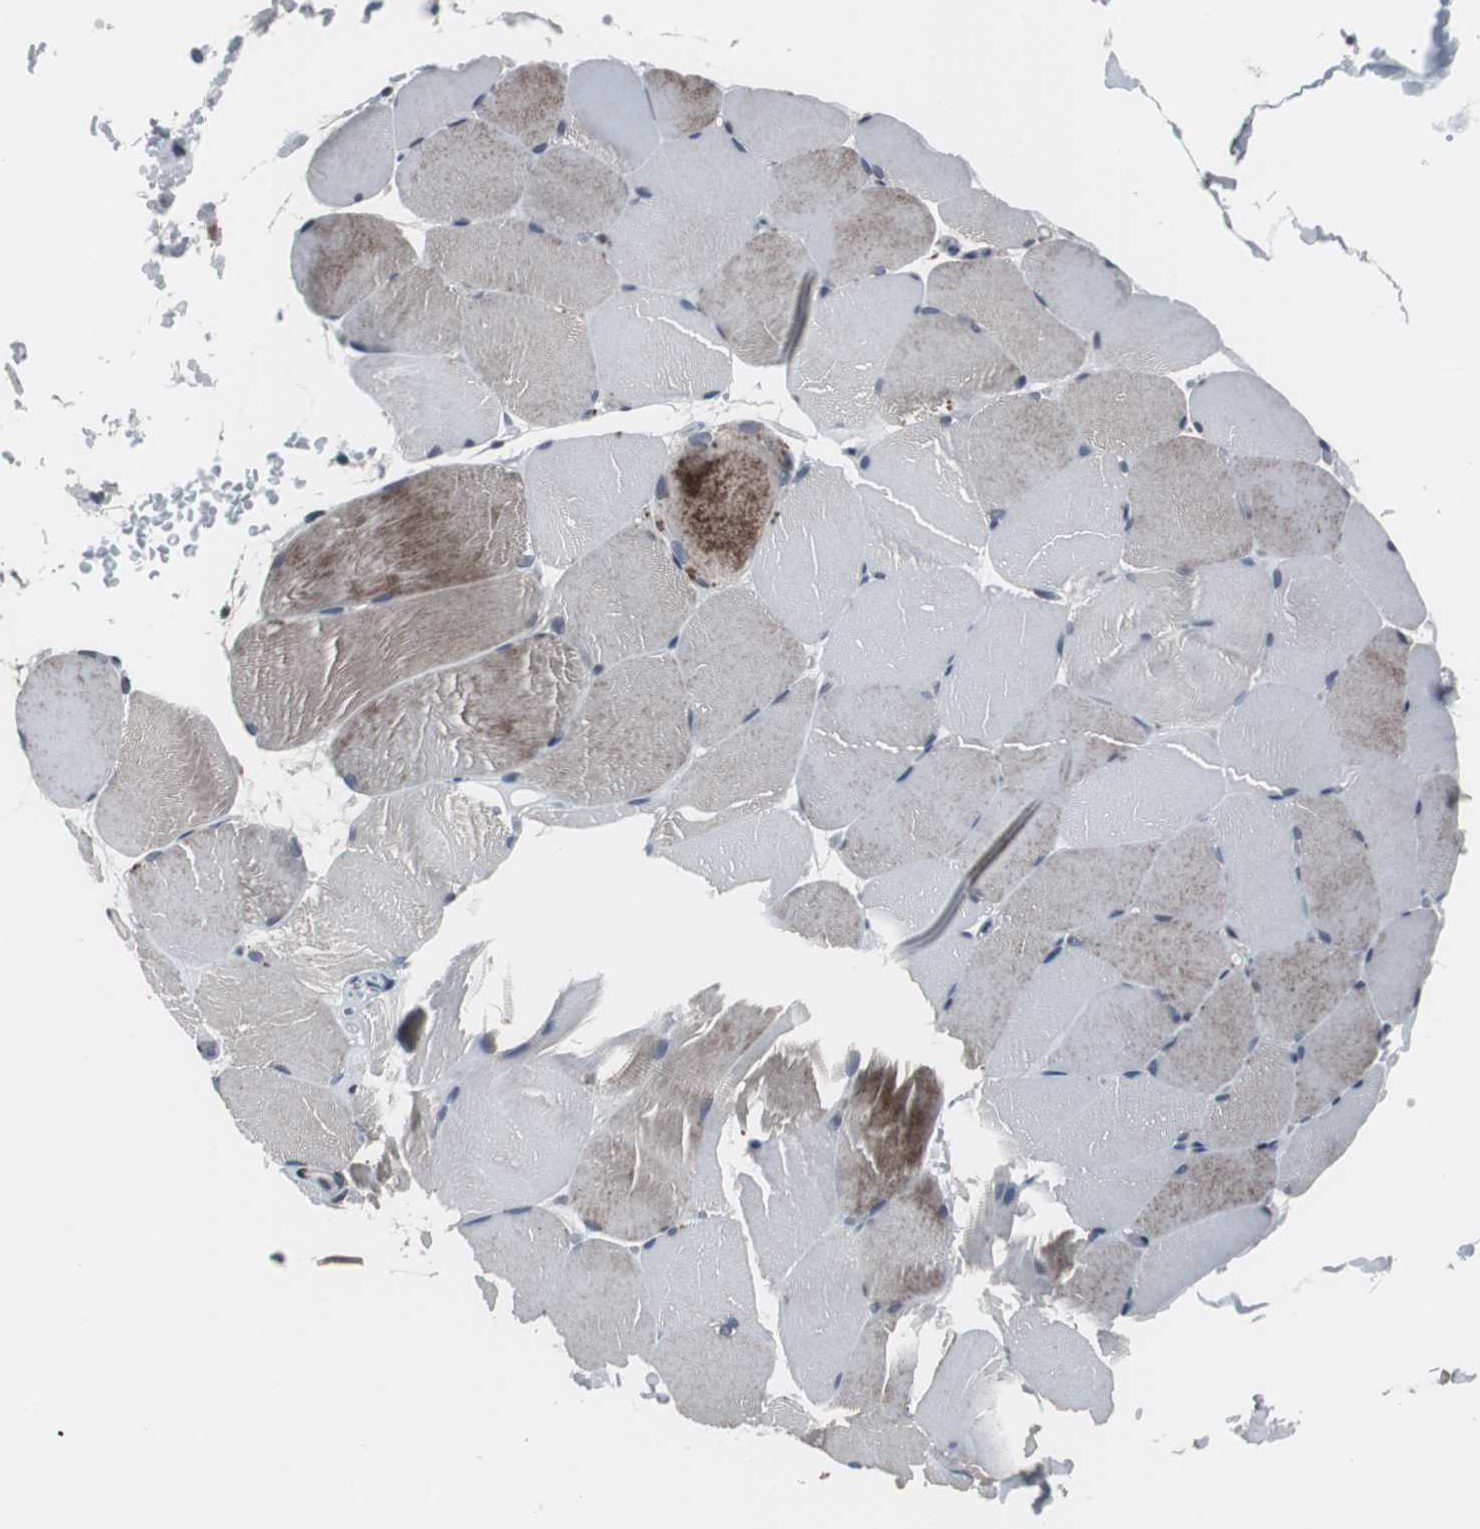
{"staining": {"intensity": "moderate", "quantity": "25%-75%", "location": "cytoplasmic/membranous"}, "tissue": "skeletal muscle", "cell_type": "Myocytes", "image_type": "normal", "snomed": [{"axis": "morphology", "description": "Normal tissue, NOS"}, {"axis": "topography", "description": "Skeletal muscle"}, {"axis": "topography", "description": "Parathyroid gland"}], "caption": "This is an image of IHC staining of benign skeletal muscle, which shows moderate expression in the cytoplasmic/membranous of myocytes.", "gene": "FOXP4", "patient": {"sex": "female", "age": 37}}